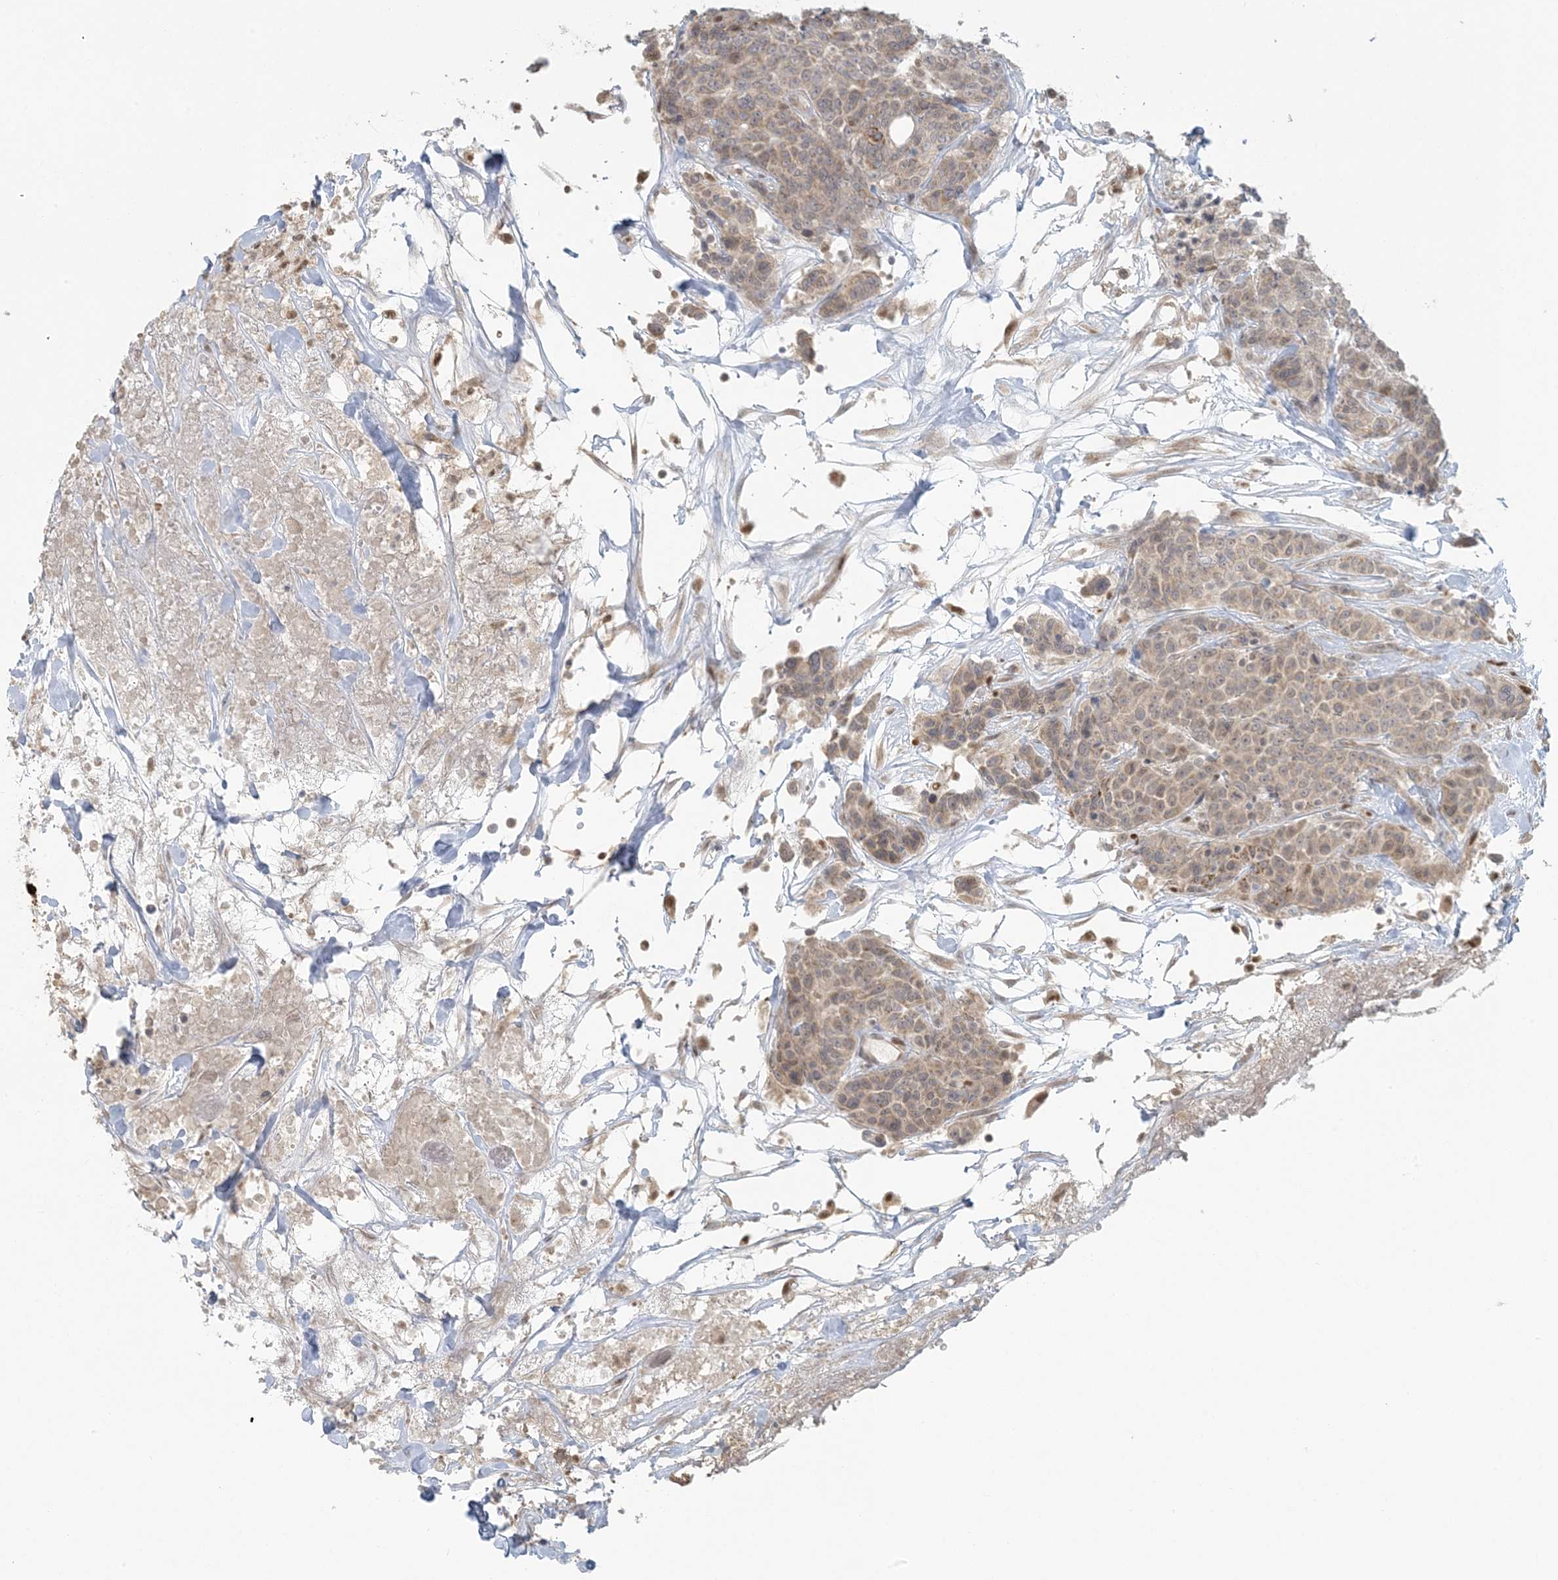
{"staining": {"intensity": "weak", "quantity": "25%-75%", "location": "cytoplasmic/membranous"}, "tissue": "breast cancer", "cell_type": "Tumor cells", "image_type": "cancer", "snomed": [{"axis": "morphology", "description": "Duct carcinoma"}, {"axis": "topography", "description": "Breast"}], "caption": "This image exhibits immunohistochemistry (IHC) staining of breast cancer (intraductal carcinoma), with low weak cytoplasmic/membranous expression in approximately 25%-75% of tumor cells.", "gene": "CTDNEP1", "patient": {"sex": "female", "age": 37}}